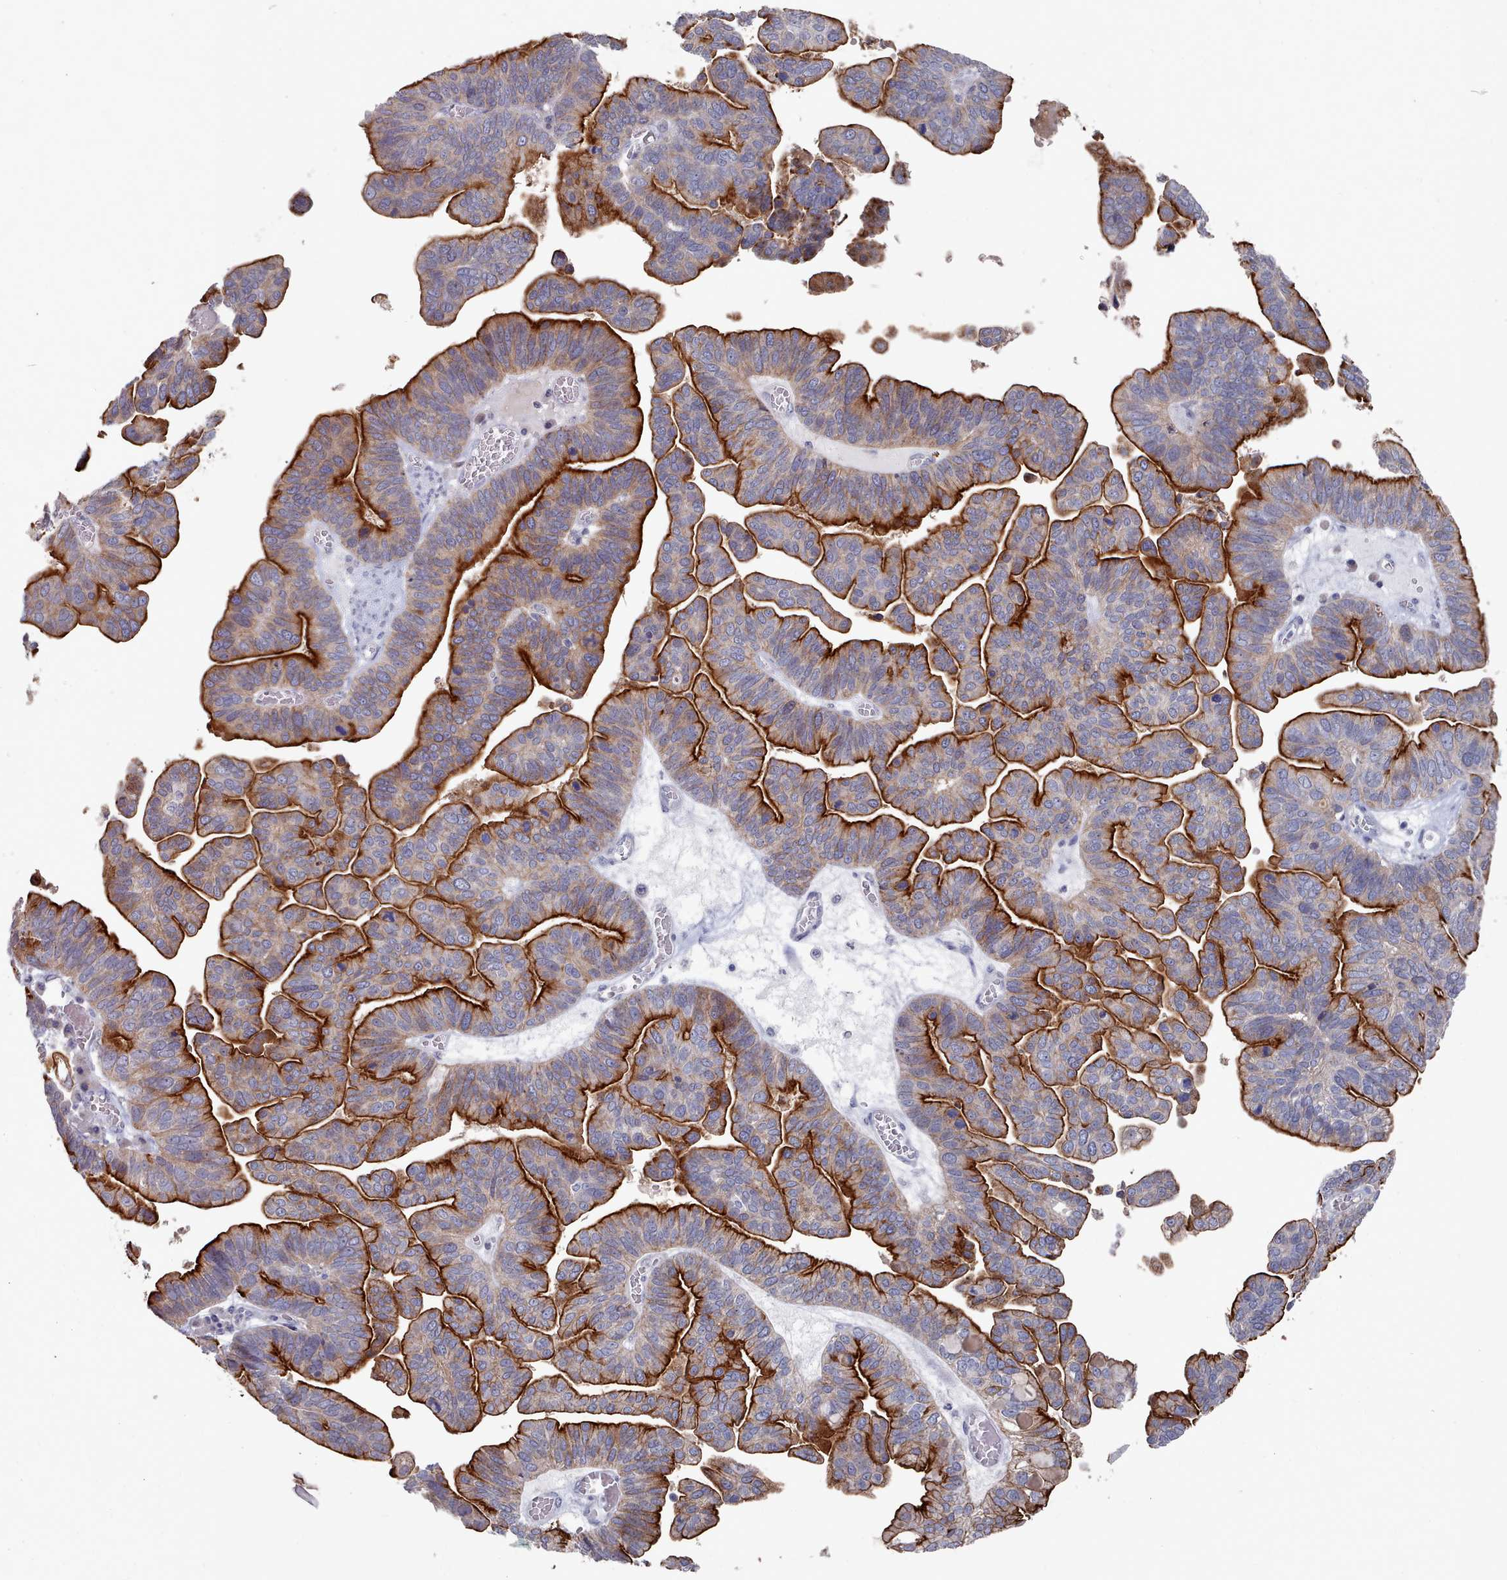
{"staining": {"intensity": "strong", "quantity": ">75%", "location": "cytoplasmic/membranous"}, "tissue": "ovarian cancer", "cell_type": "Tumor cells", "image_type": "cancer", "snomed": [{"axis": "morphology", "description": "Cystadenocarcinoma, serous, NOS"}, {"axis": "topography", "description": "Ovary"}], "caption": "Immunohistochemistry (IHC) (DAB) staining of ovarian cancer (serous cystadenocarcinoma) reveals strong cytoplasmic/membranous protein staining in about >75% of tumor cells.", "gene": "PROM2", "patient": {"sex": "female", "age": 56}}